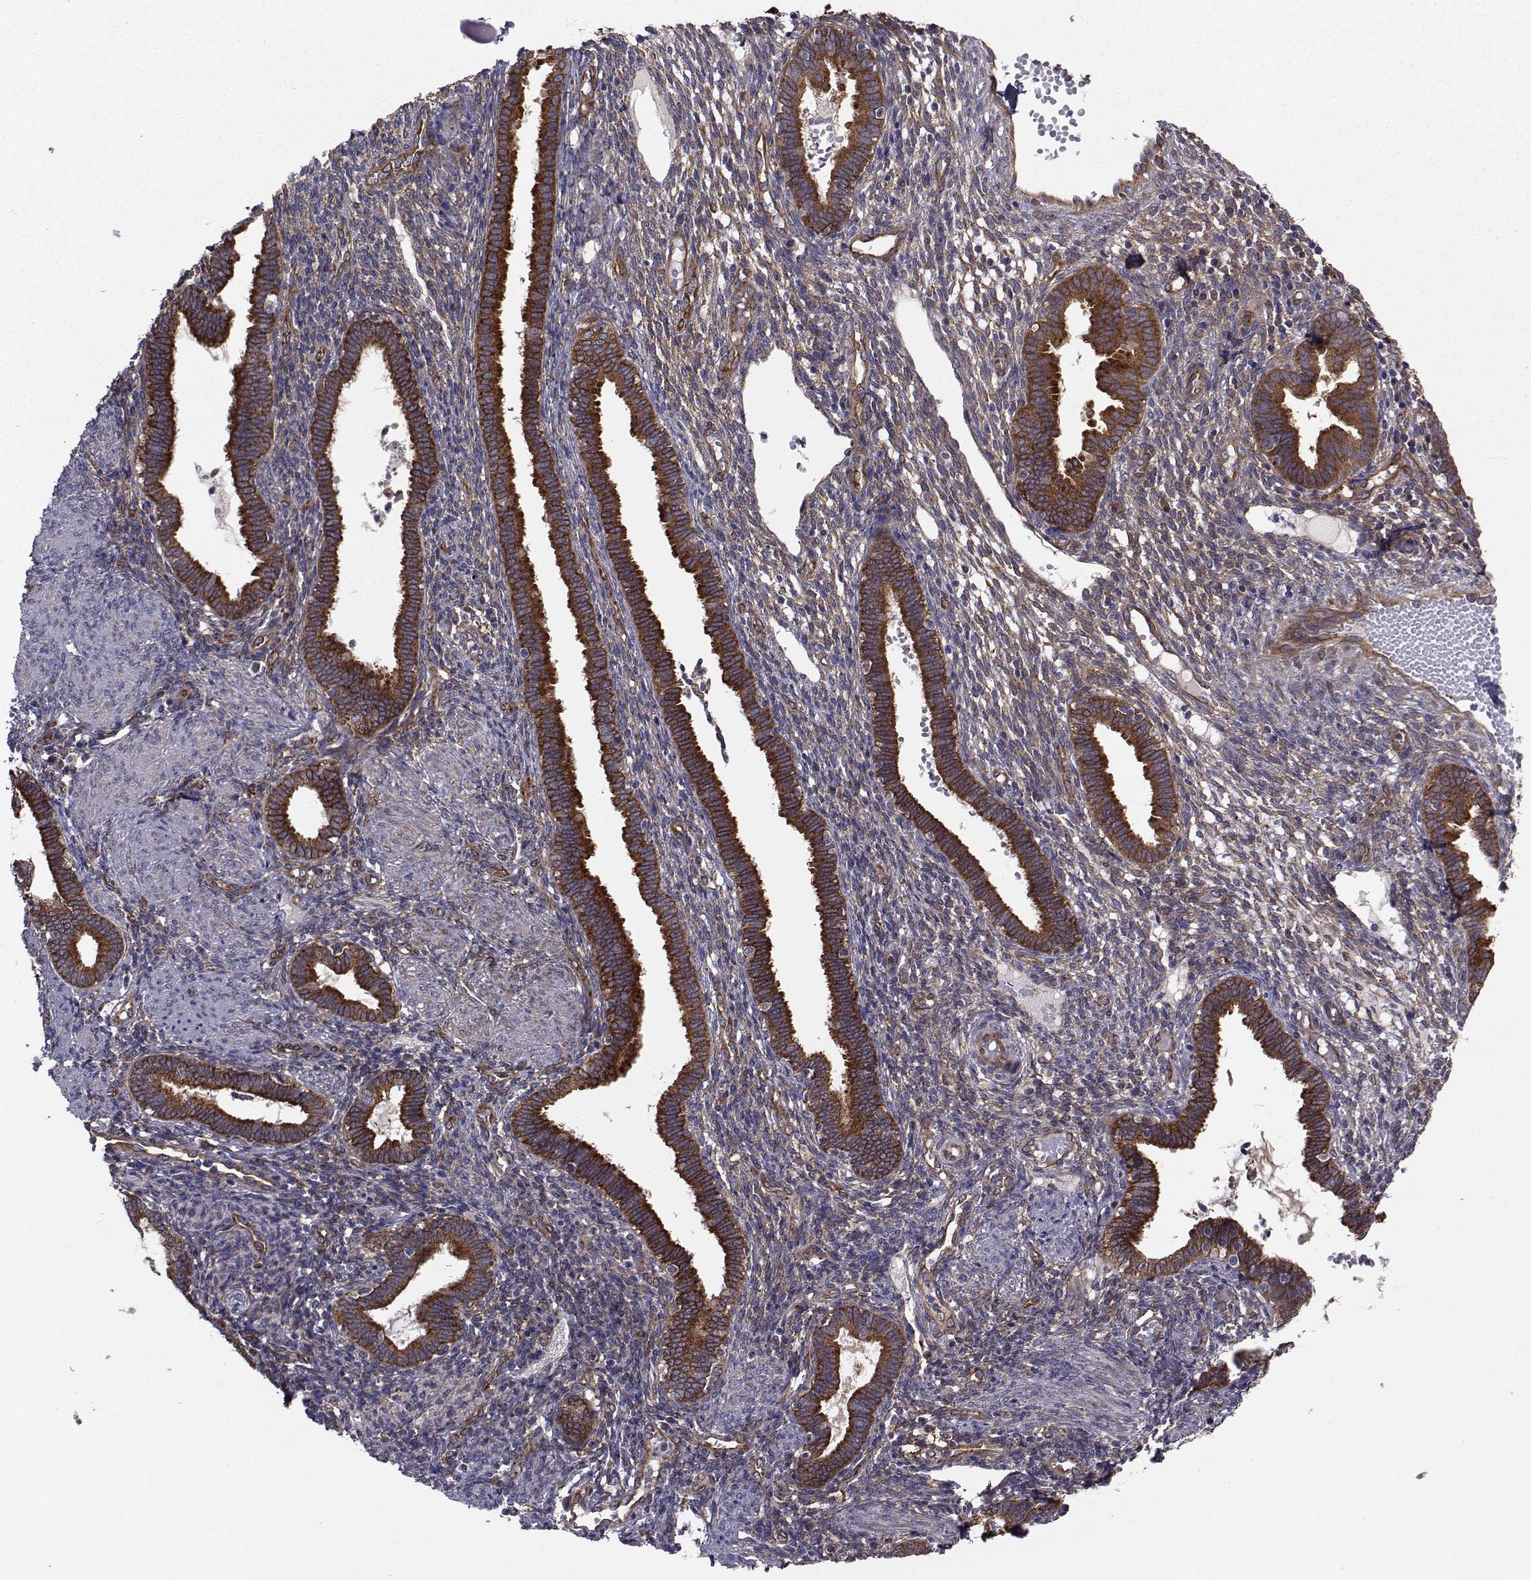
{"staining": {"intensity": "weak", "quantity": "<25%", "location": "cytoplasmic/membranous"}, "tissue": "endometrium", "cell_type": "Cells in endometrial stroma", "image_type": "normal", "snomed": [{"axis": "morphology", "description": "Normal tissue, NOS"}, {"axis": "topography", "description": "Endometrium"}], "caption": "This histopathology image is of normal endometrium stained with IHC to label a protein in brown with the nuclei are counter-stained blue. There is no staining in cells in endometrial stroma.", "gene": "TRIP10", "patient": {"sex": "female", "age": 42}}